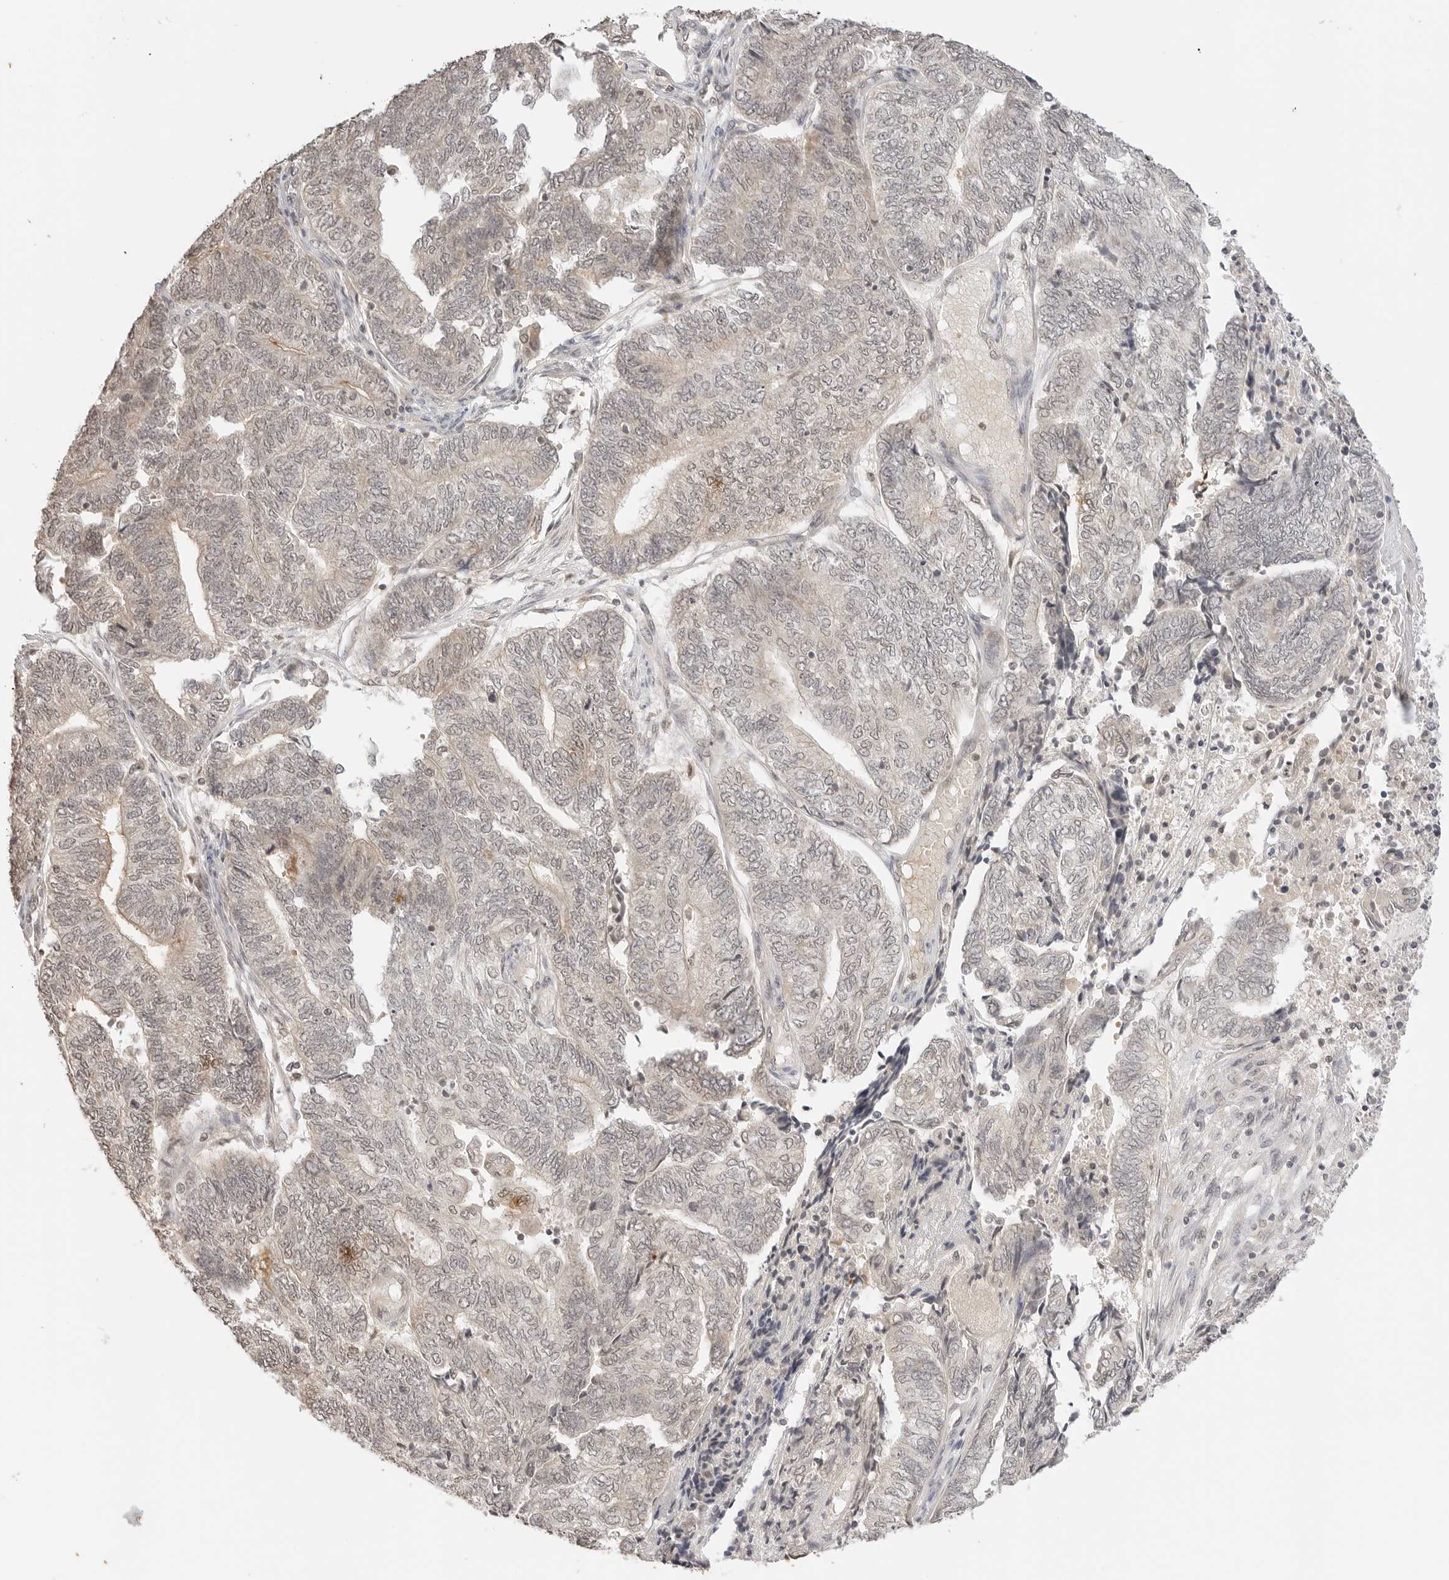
{"staining": {"intensity": "weak", "quantity": "<25%", "location": "cytoplasmic/membranous,nuclear"}, "tissue": "endometrial cancer", "cell_type": "Tumor cells", "image_type": "cancer", "snomed": [{"axis": "morphology", "description": "Adenocarcinoma, NOS"}, {"axis": "topography", "description": "Uterus"}, {"axis": "topography", "description": "Endometrium"}], "caption": "Human adenocarcinoma (endometrial) stained for a protein using immunohistochemistry (IHC) demonstrates no staining in tumor cells.", "gene": "GPR34", "patient": {"sex": "female", "age": 70}}